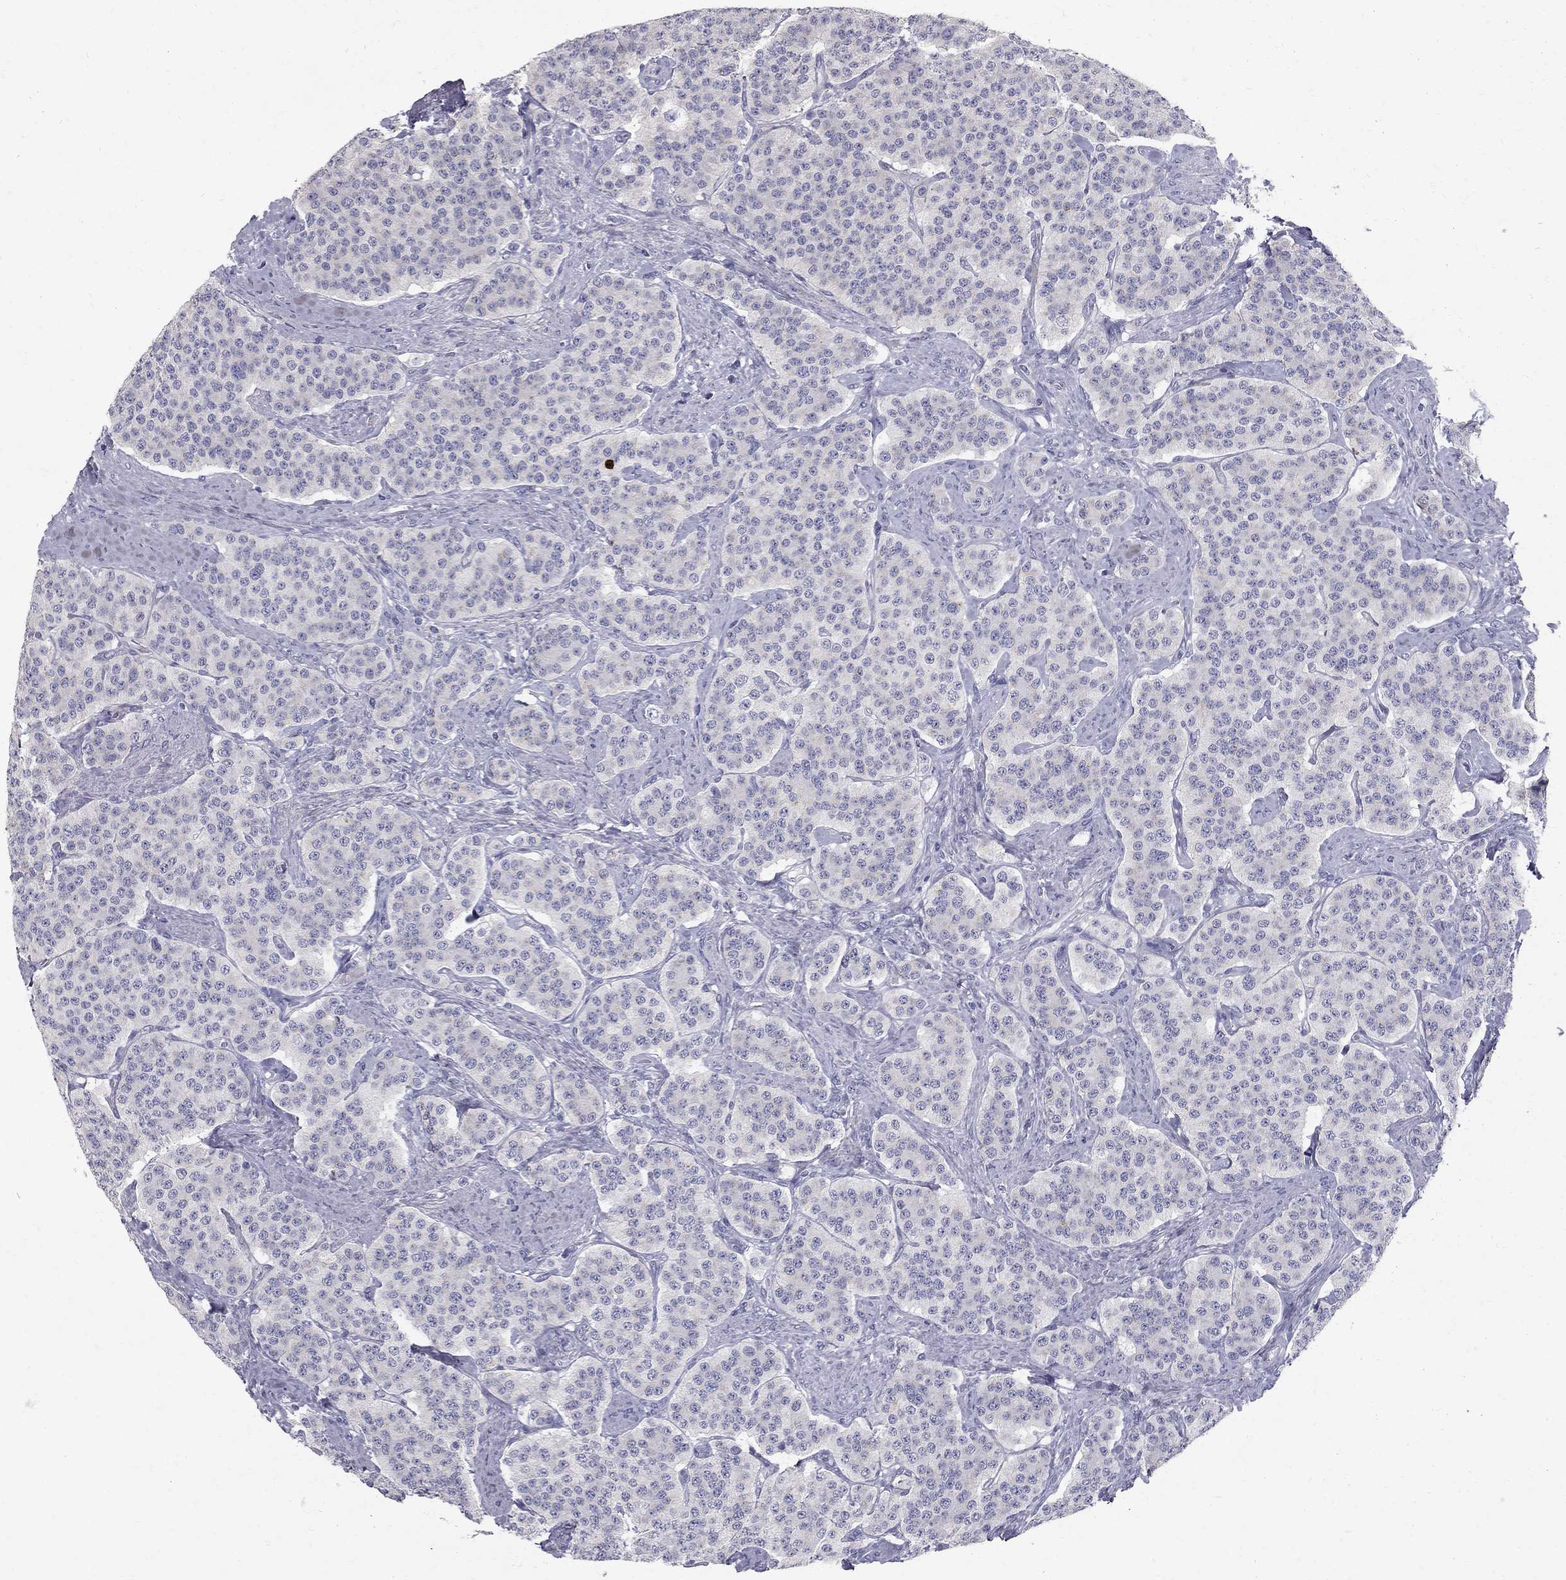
{"staining": {"intensity": "negative", "quantity": "none", "location": "none"}, "tissue": "carcinoid", "cell_type": "Tumor cells", "image_type": "cancer", "snomed": [{"axis": "morphology", "description": "Carcinoid, malignant, NOS"}, {"axis": "topography", "description": "Small intestine"}], "caption": "Tumor cells are negative for protein expression in human malignant carcinoid.", "gene": "CLIC6", "patient": {"sex": "female", "age": 58}}